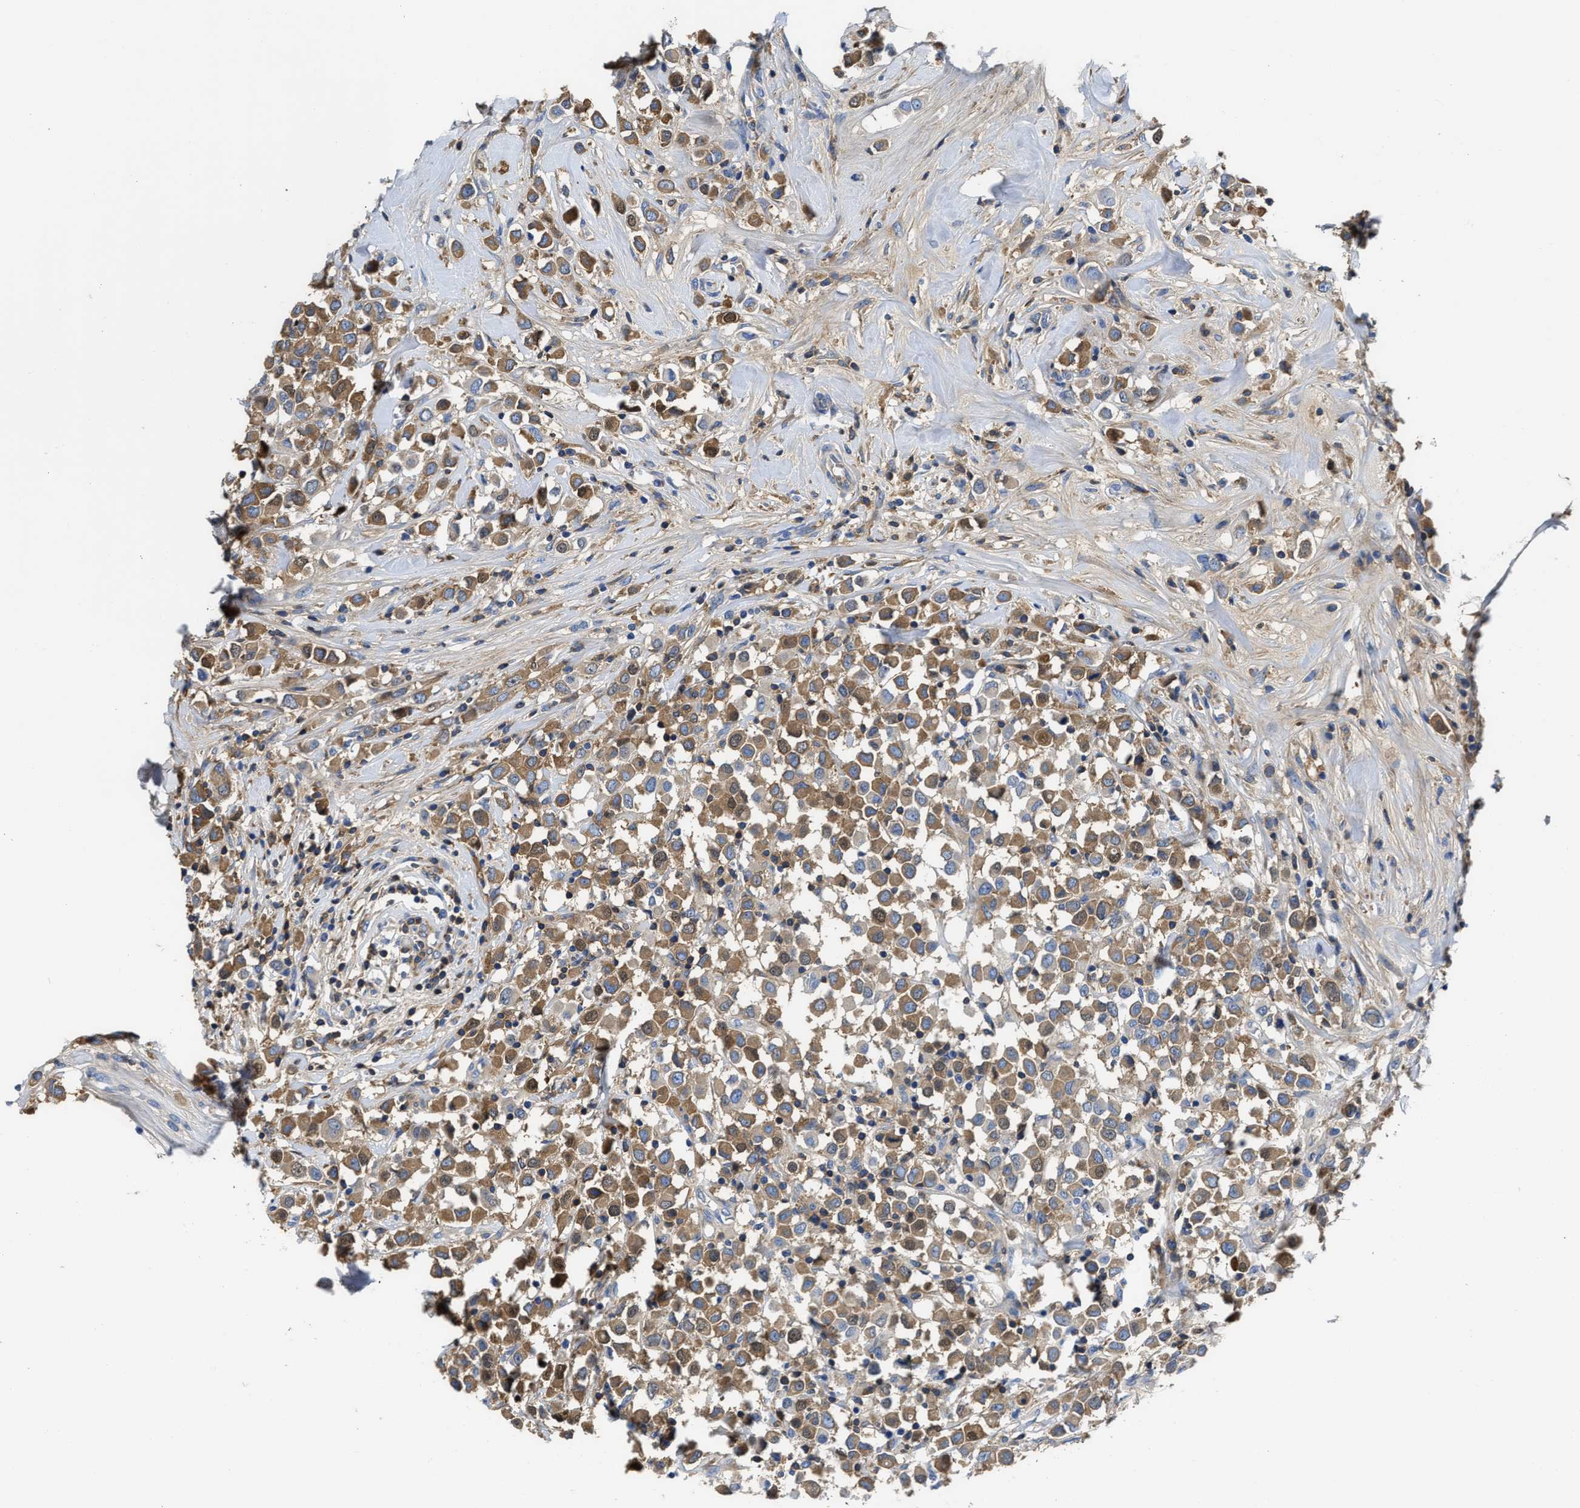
{"staining": {"intensity": "moderate", "quantity": ">75%", "location": "cytoplasmic/membranous"}, "tissue": "breast cancer", "cell_type": "Tumor cells", "image_type": "cancer", "snomed": [{"axis": "morphology", "description": "Duct carcinoma"}, {"axis": "topography", "description": "Breast"}], "caption": "Infiltrating ductal carcinoma (breast) stained for a protein (brown) reveals moderate cytoplasmic/membranous positive expression in approximately >75% of tumor cells.", "gene": "GC", "patient": {"sex": "female", "age": 61}}